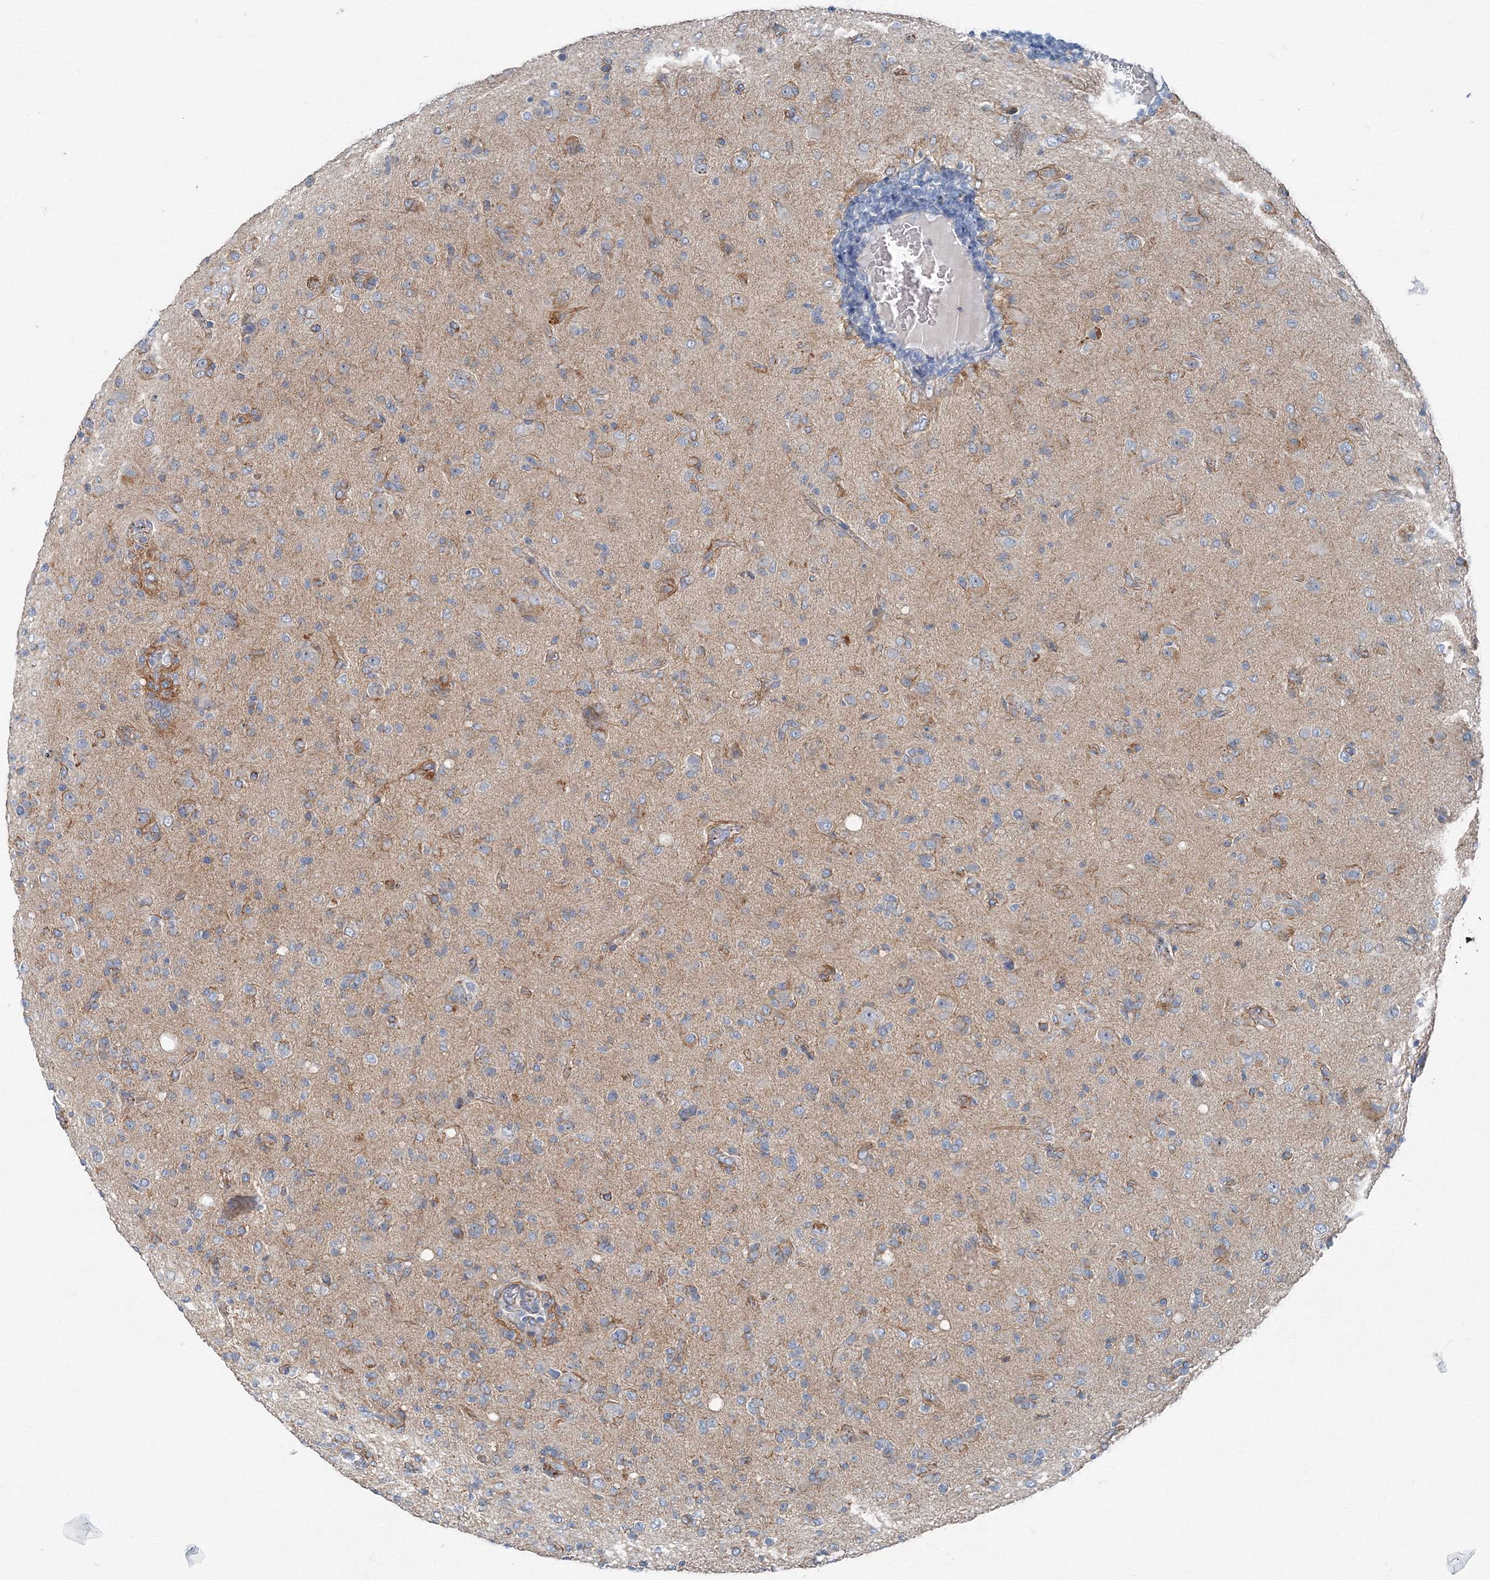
{"staining": {"intensity": "negative", "quantity": "none", "location": "none"}, "tissue": "glioma", "cell_type": "Tumor cells", "image_type": "cancer", "snomed": [{"axis": "morphology", "description": "Glioma, malignant, High grade"}, {"axis": "topography", "description": "Brain"}], "caption": "DAB immunohistochemical staining of human high-grade glioma (malignant) exhibits no significant staining in tumor cells.", "gene": "AASDH", "patient": {"sex": "female", "age": 57}}